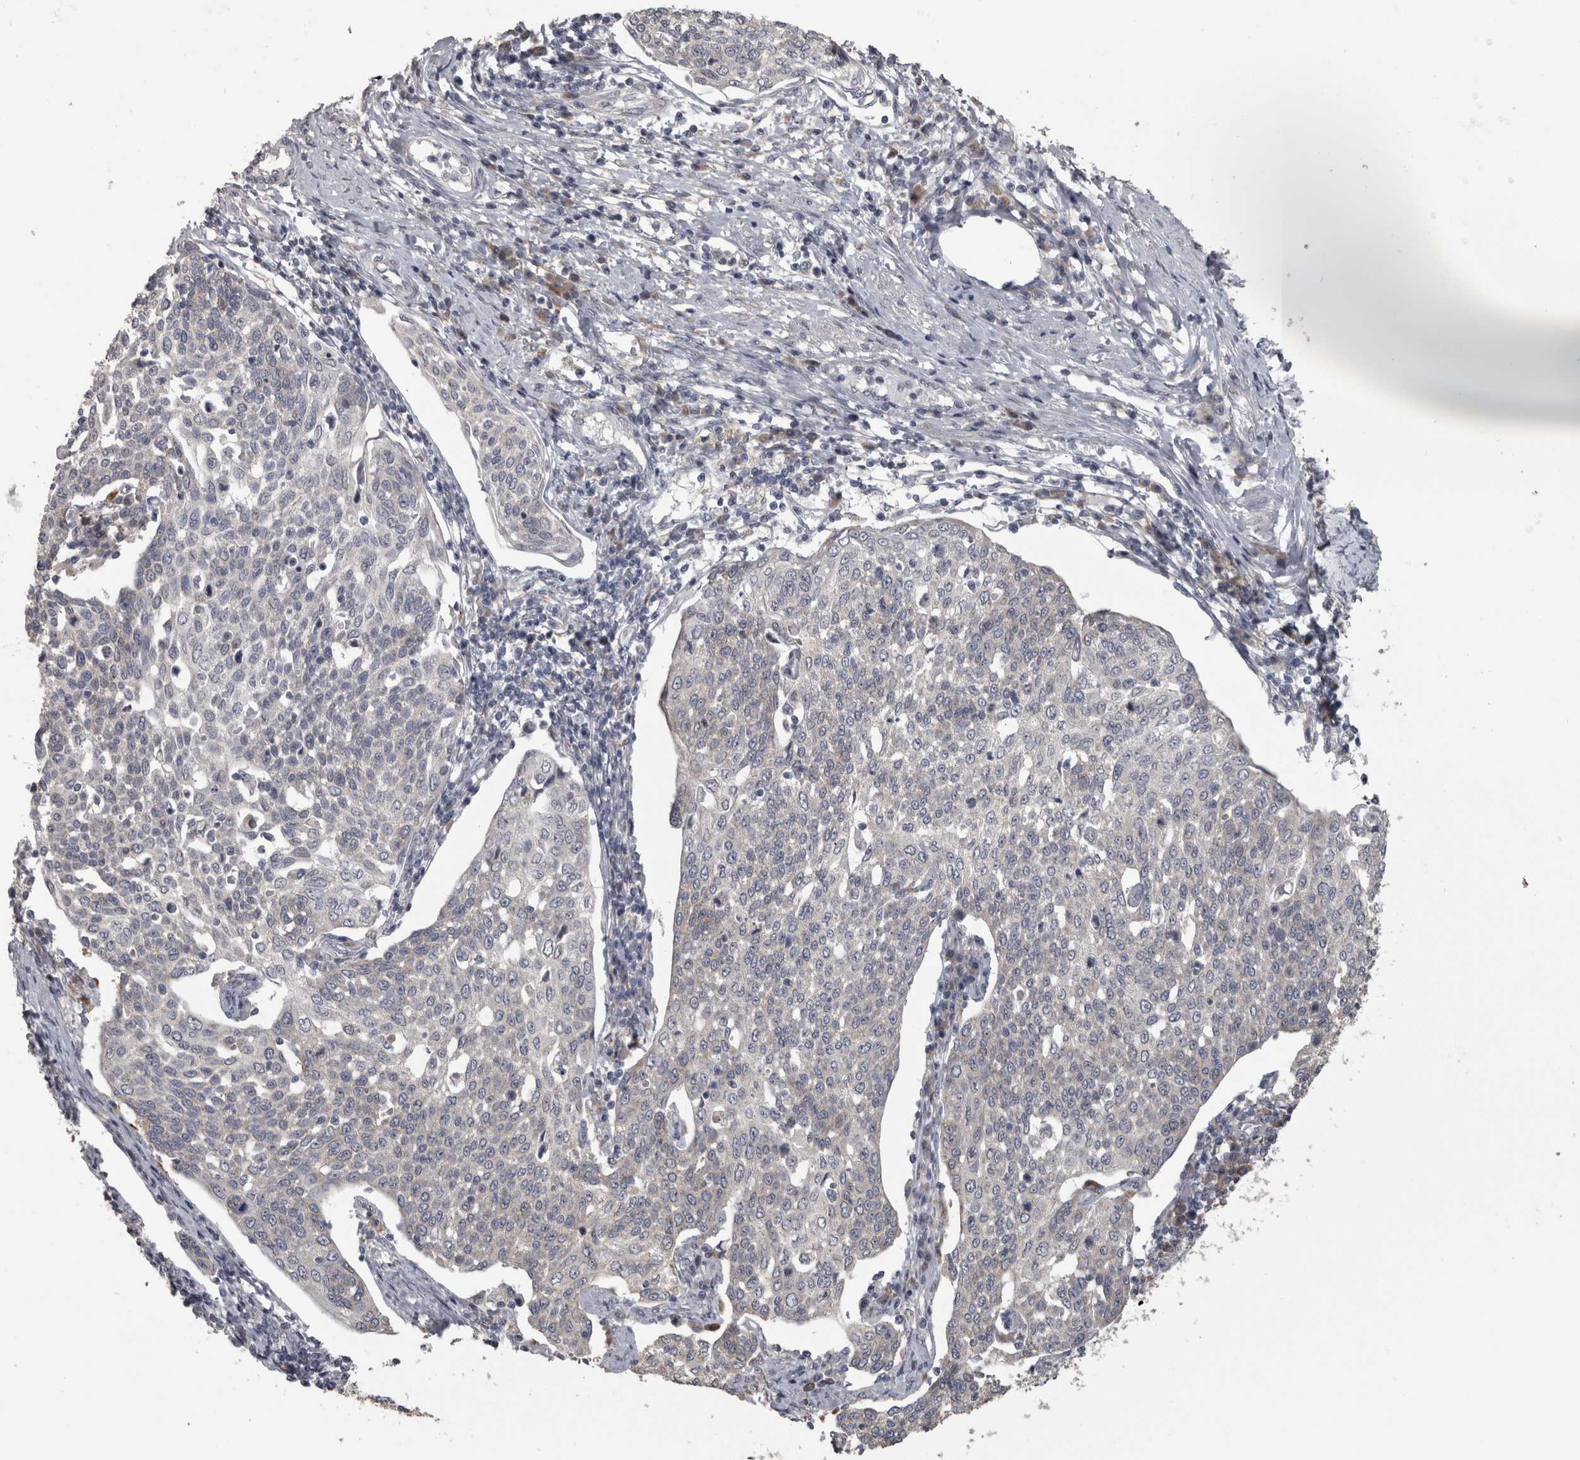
{"staining": {"intensity": "negative", "quantity": "none", "location": "none"}, "tissue": "cervical cancer", "cell_type": "Tumor cells", "image_type": "cancer", "snomed": [{"axis": "morphology", "description": "Squamous cell carcinoma, NOS"}, {"axis": "topography", "description": "Cervix"}], "caption": "Immunohistochemical staining of human cervical cancer reveals no significant staining in tumor cells.", "gene": "RAB29", "patient": {"sex": "female", "age": 34}}